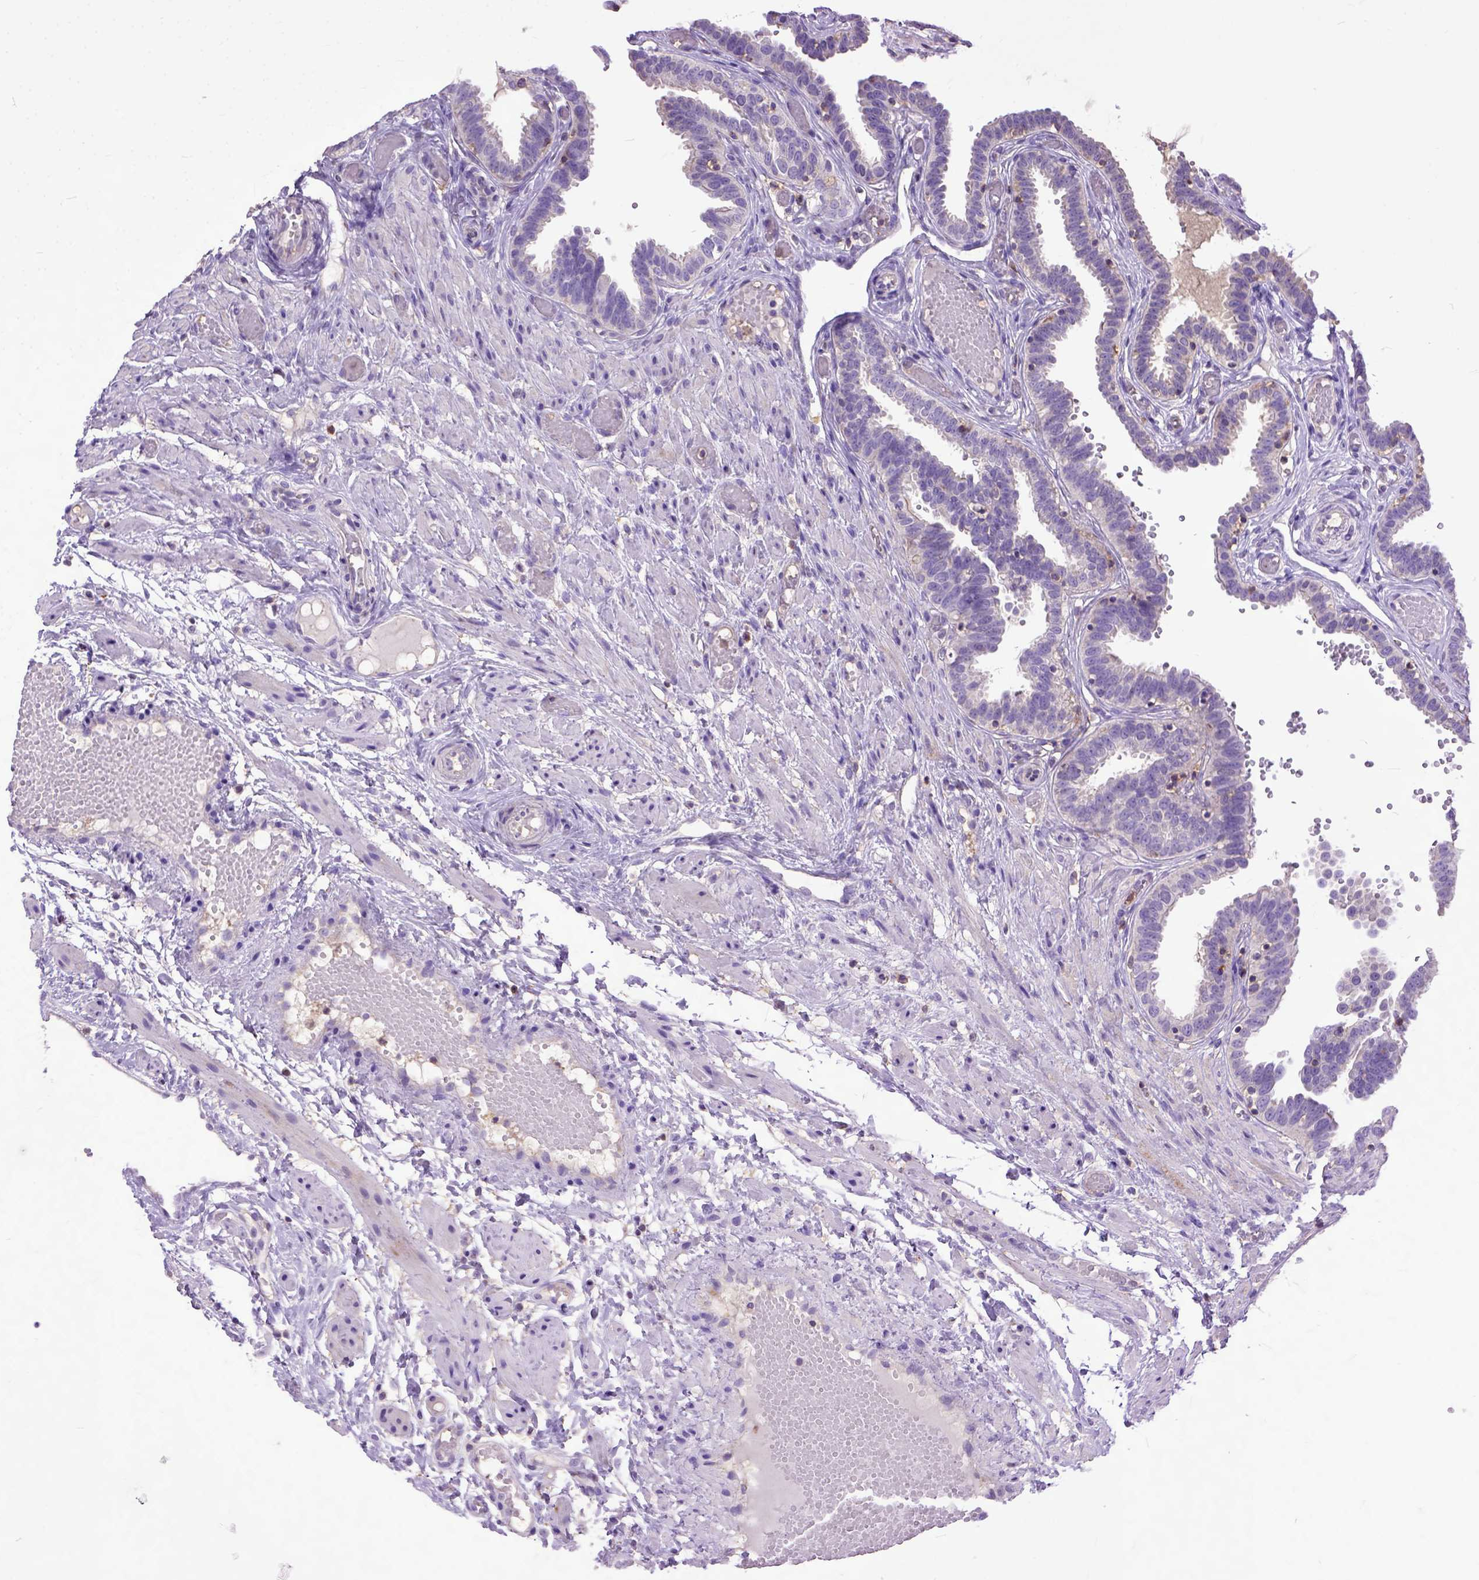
{"staining": {"intensity": "weak", "quantity": "25%-75%", "location": "cytoplasmic/membranous"}, "tissue": "fallopian tube", "cell_type": "Glandular cells", "image_type": "normal", "snomed": [{"axis": "morphology", "description": "Normal tissue, NOS"}, {"axis": "topography", "description": "Fallopian tube"}], "caption": "Approximately 25%-75% of glandular cells in unremarkable human fallopian tube reveal weak cytoplasmic/membranous protein staining as visualized by brown immunohistochemical staining.", "gene": "NAMPT", "patient": {"sex": "female", "age": 37}}